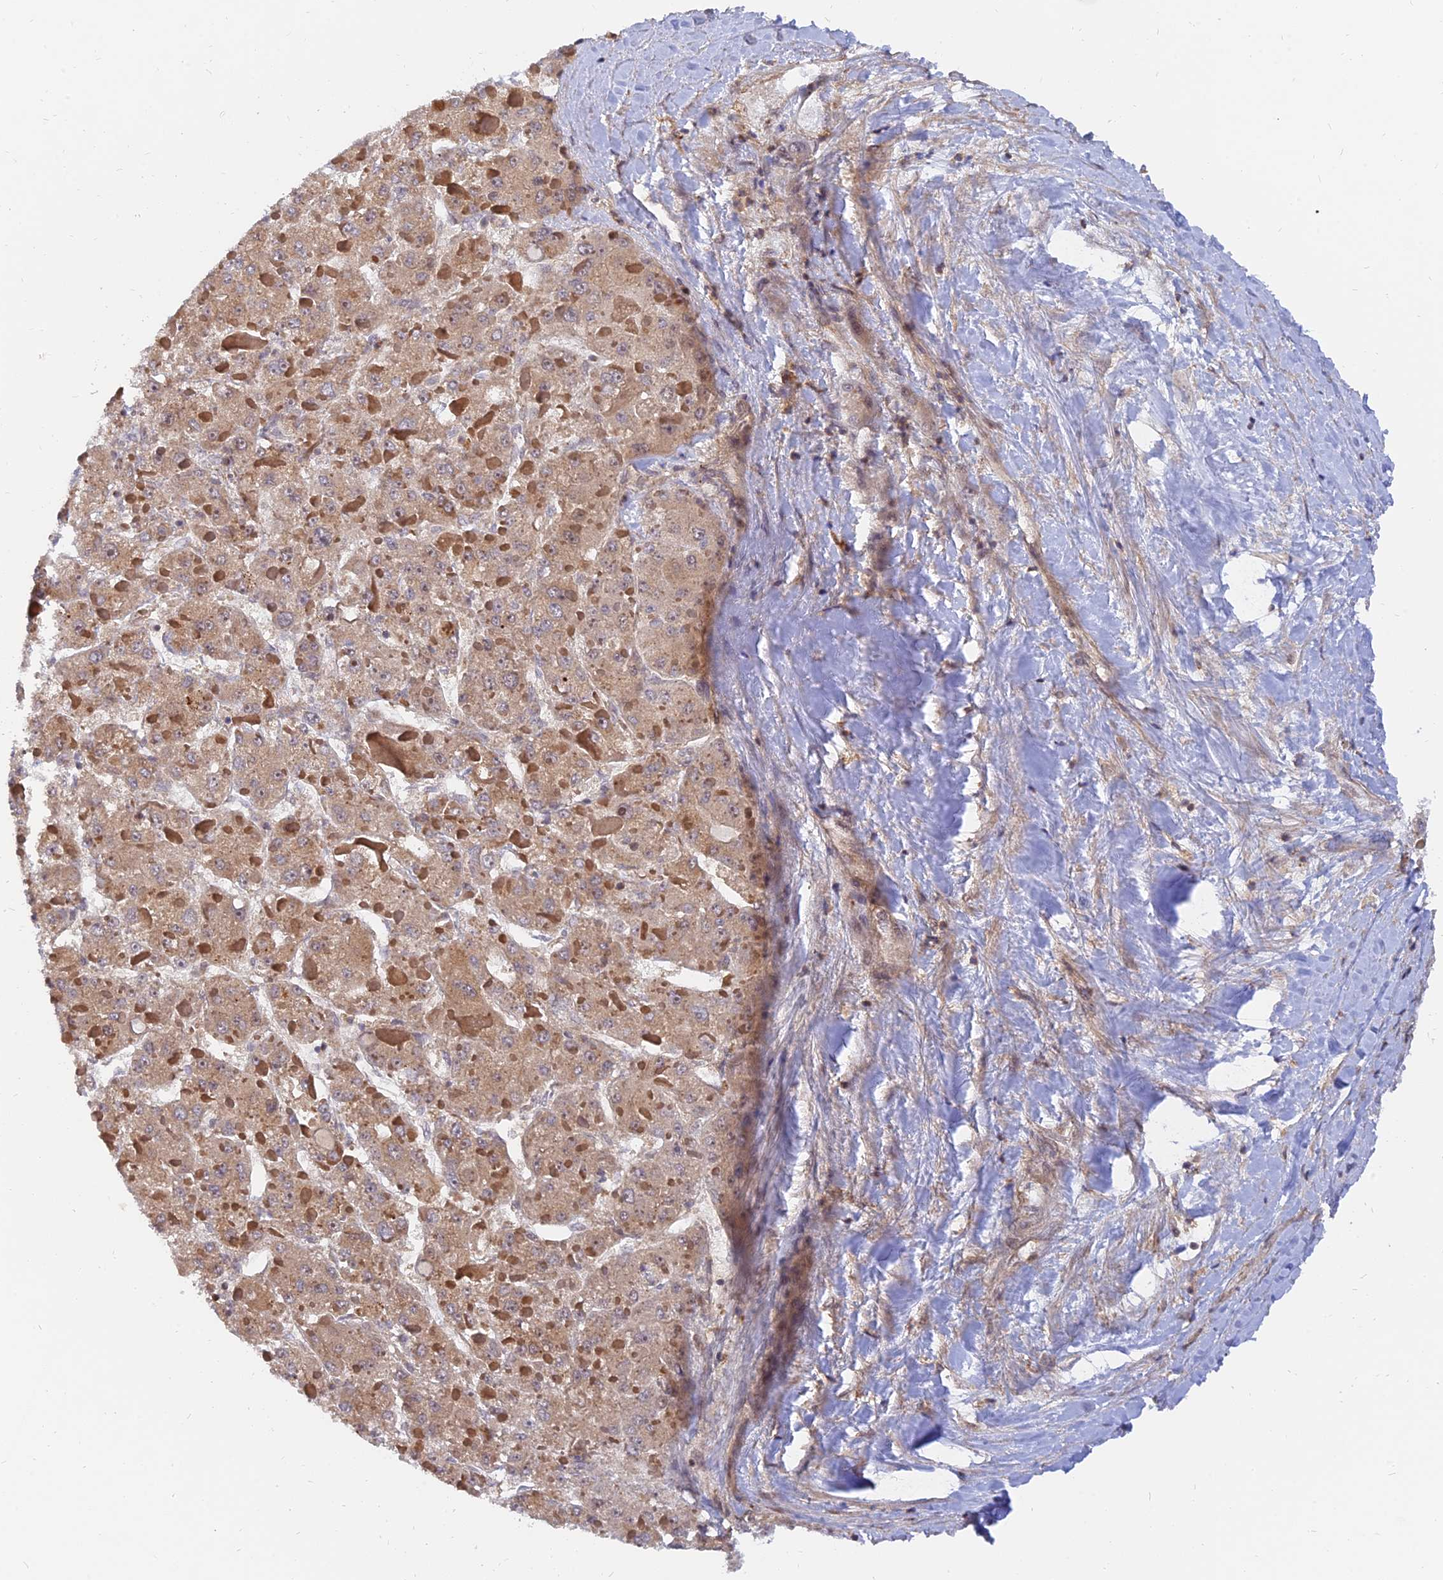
{"staining": {"intensity": "weak", "quantity": ">75%", "location": "cytoplasmic/membranous"}, "tissue": "liver cancer", "cell_type": "Tumor cells", "image_type": "cancer", "snomed": [{"axis": "morphology", "description": "Carcinoma, Hepatocellular, NOS"}, {"axis": "topography", "description": "Liver"}], "caption": "This photomicrograph shows immunohistochemistry (IHC) staining of liver cancer, with low weak cytoplasmic/membranous expression in about >75% of tumor cells.", "gene": "WDR41", "patient": {"sex": "female", "age": 73}}